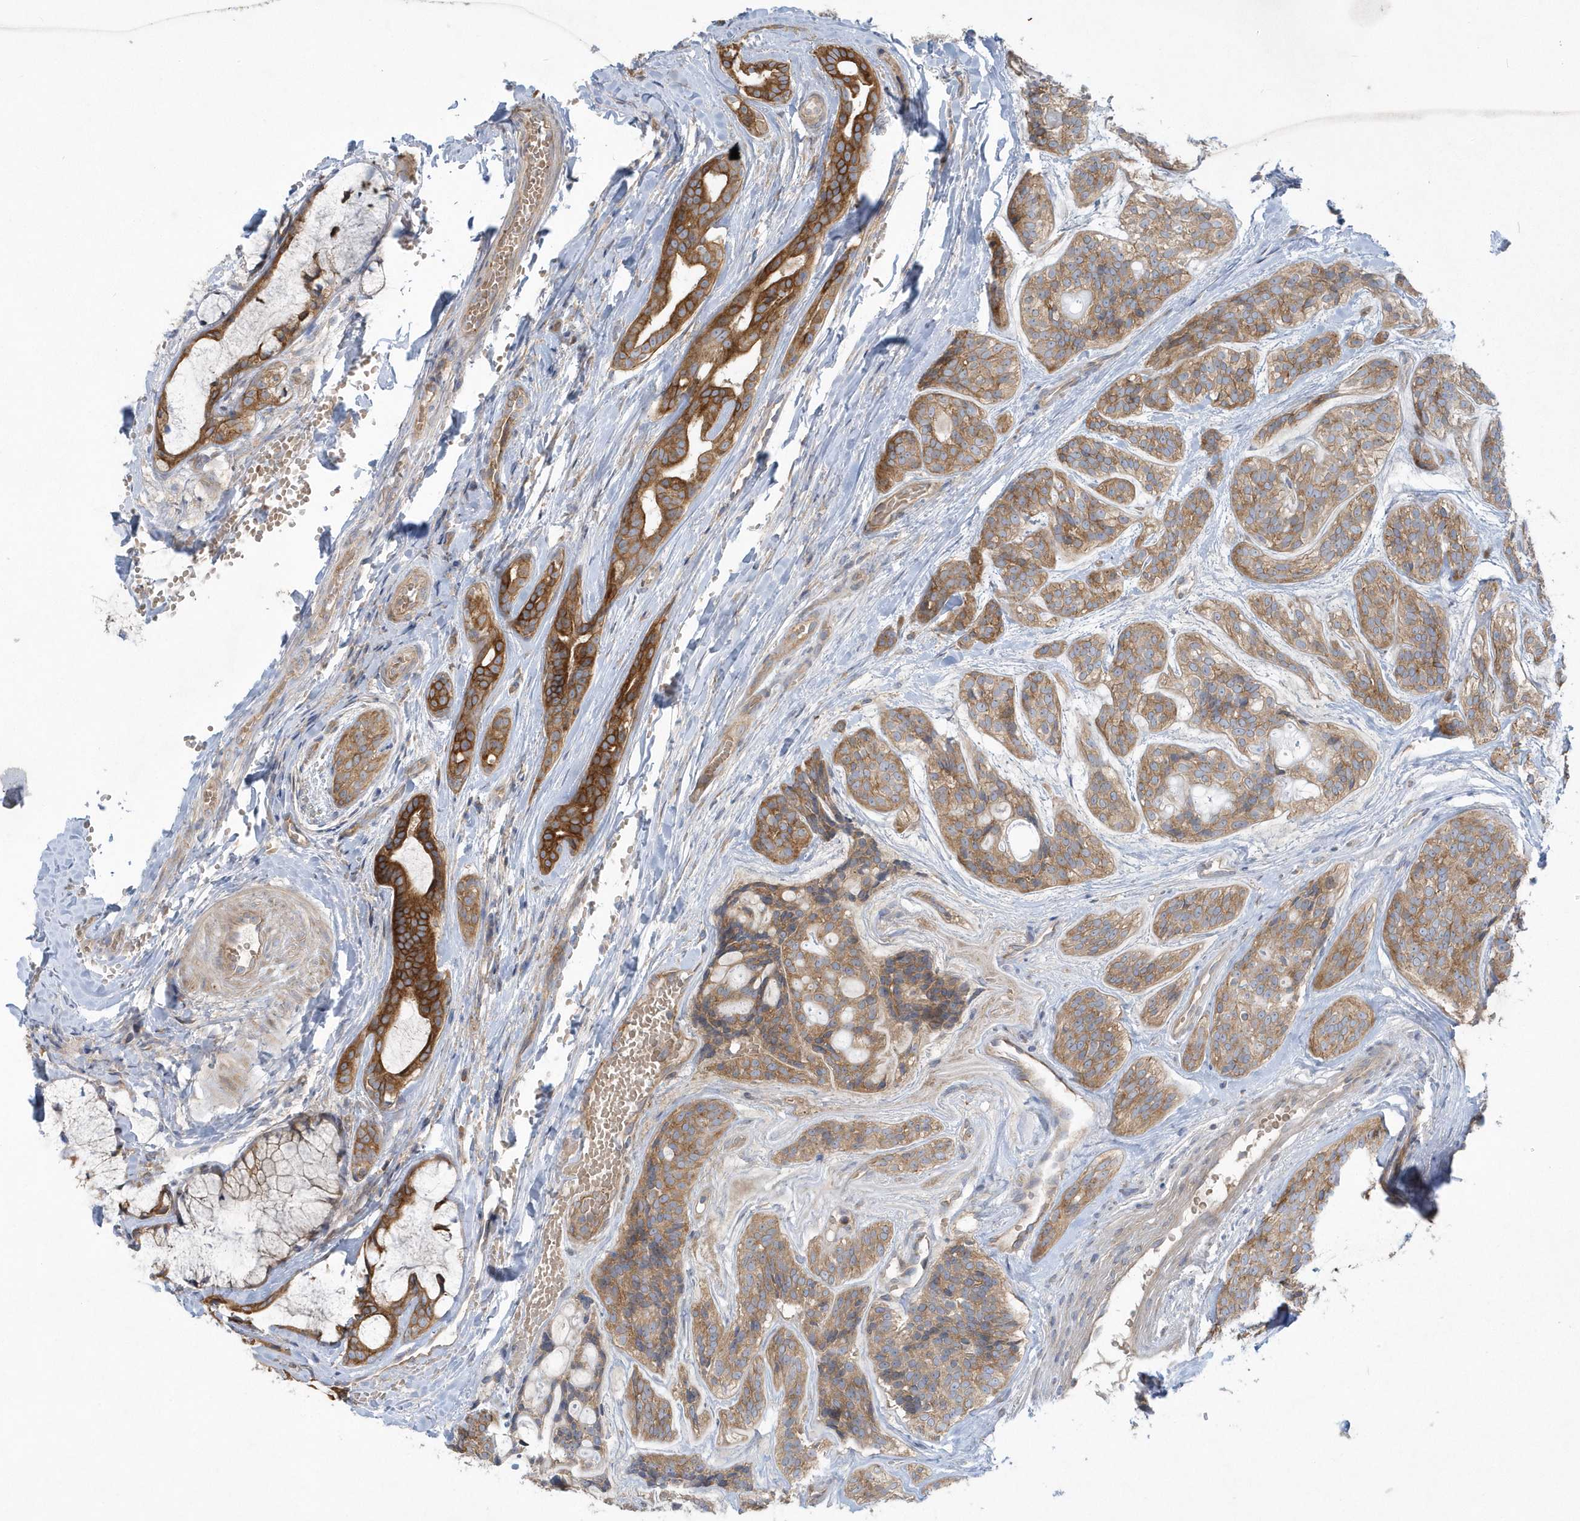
{"staining": {"intensity": "moderate", "quantity": ">75%", "location": "cytoplasmic/membranous"}, "tissue": "head and neck cancer", "cell_type": "Tumor cells", "image_type": "cancer", "snomed": [{"axis": "morphology", "description": "Adenocarcinoma, NOS"}, {"axis": "topography", "description": "Head-Neck"}], "caption": "Human head and neck adenocarcinoma stained with a brown dye exhibits moderate cytoplasmic/membranous positive expression in approximately >75% of tumor cells.", "gene": "CNOT10", "patient": {"sex": "male", "age": 66}}